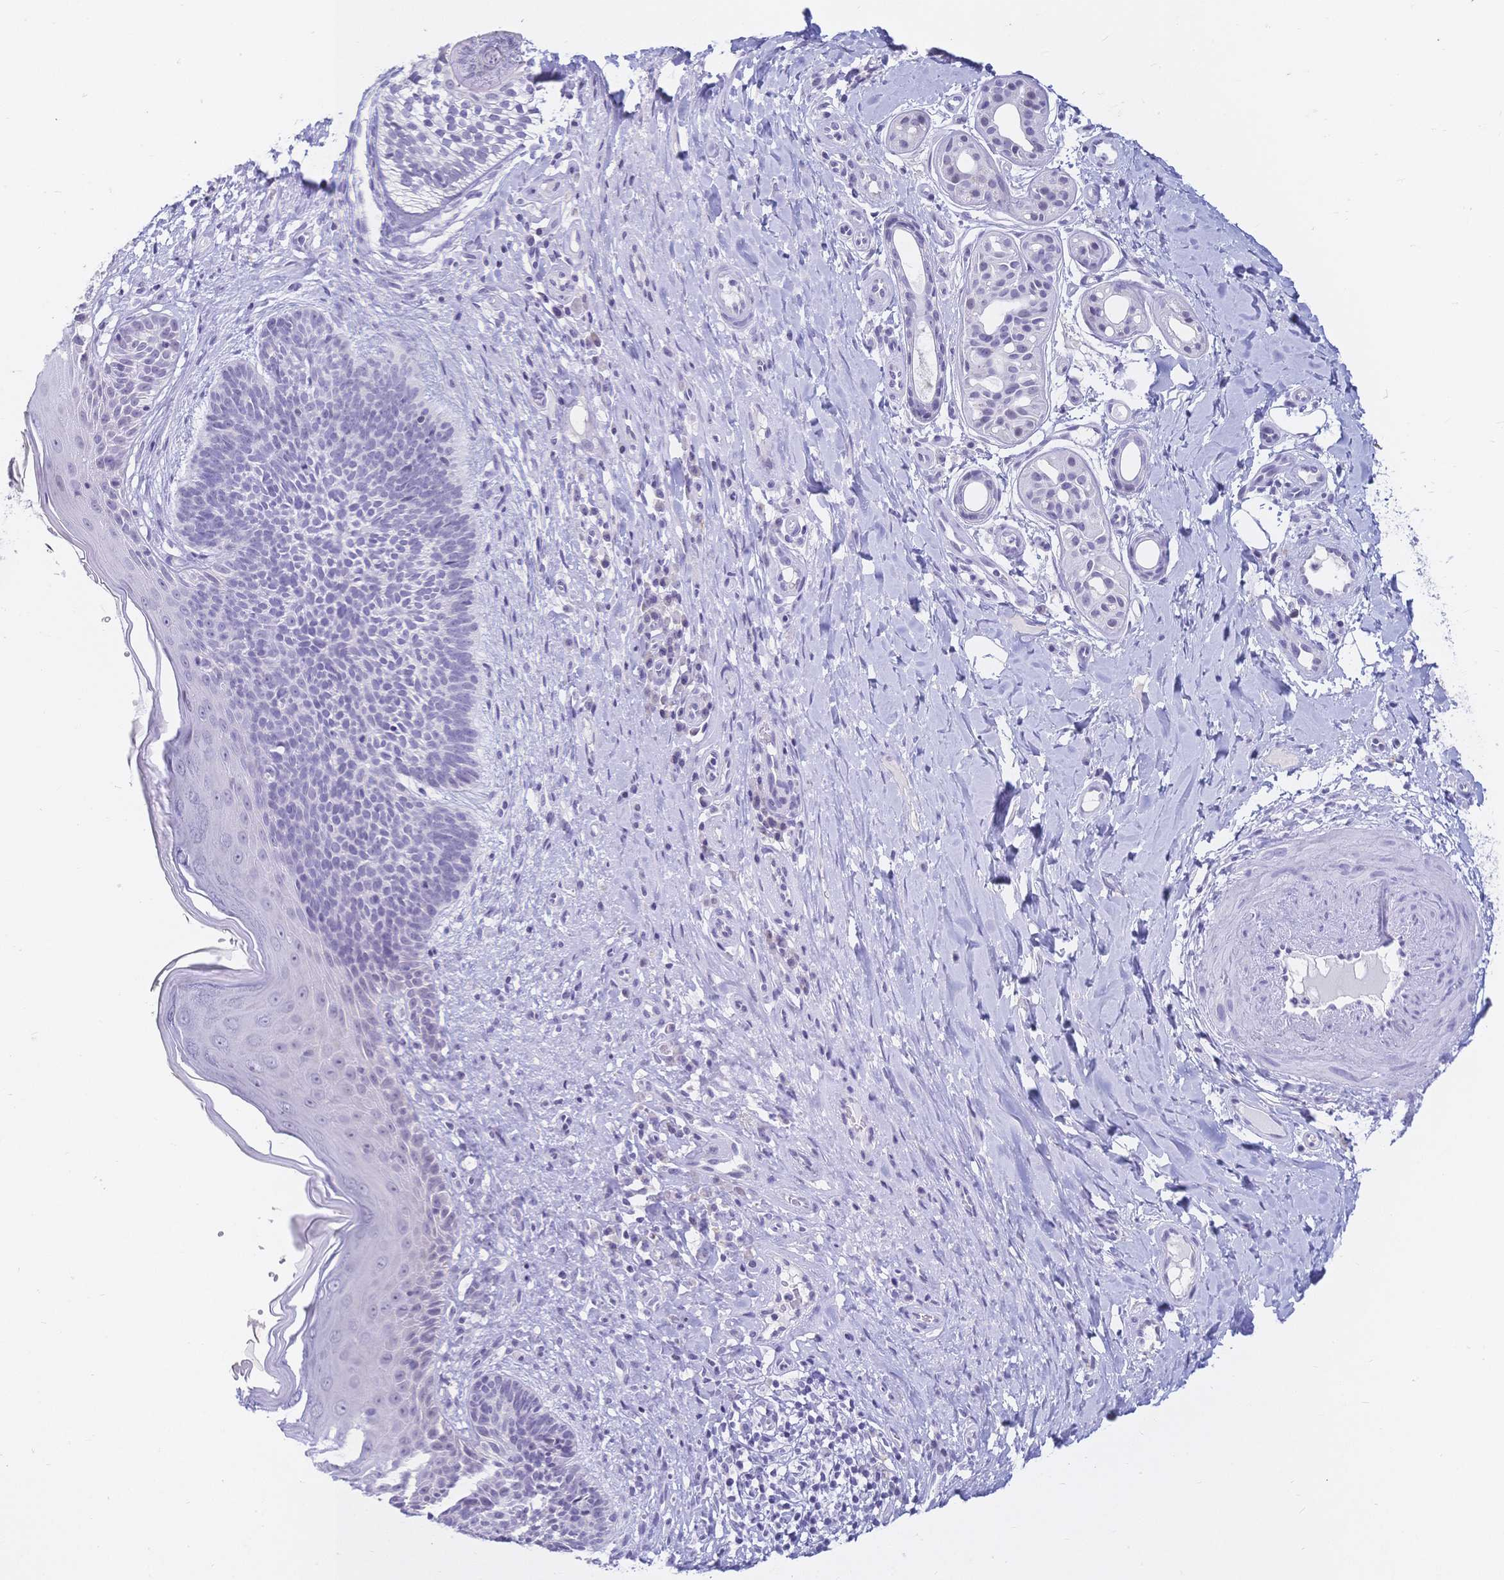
{"staining": {"intensity": "negative", "quantity": "none", "location": "none"}, "tissue": "skin cancer", "cell_type": "Tumor cells", "image_type": "cancer", "snomed": [{"axis": "morphology", "description": "Basal cell carcinoma"}, {"axis": "topography", "description": "Skin"}], "caption": "Tumor cells show no significant staining in skin cancer.", "gene": "CR2", "patient": {"sex": "male", "age": 89}}